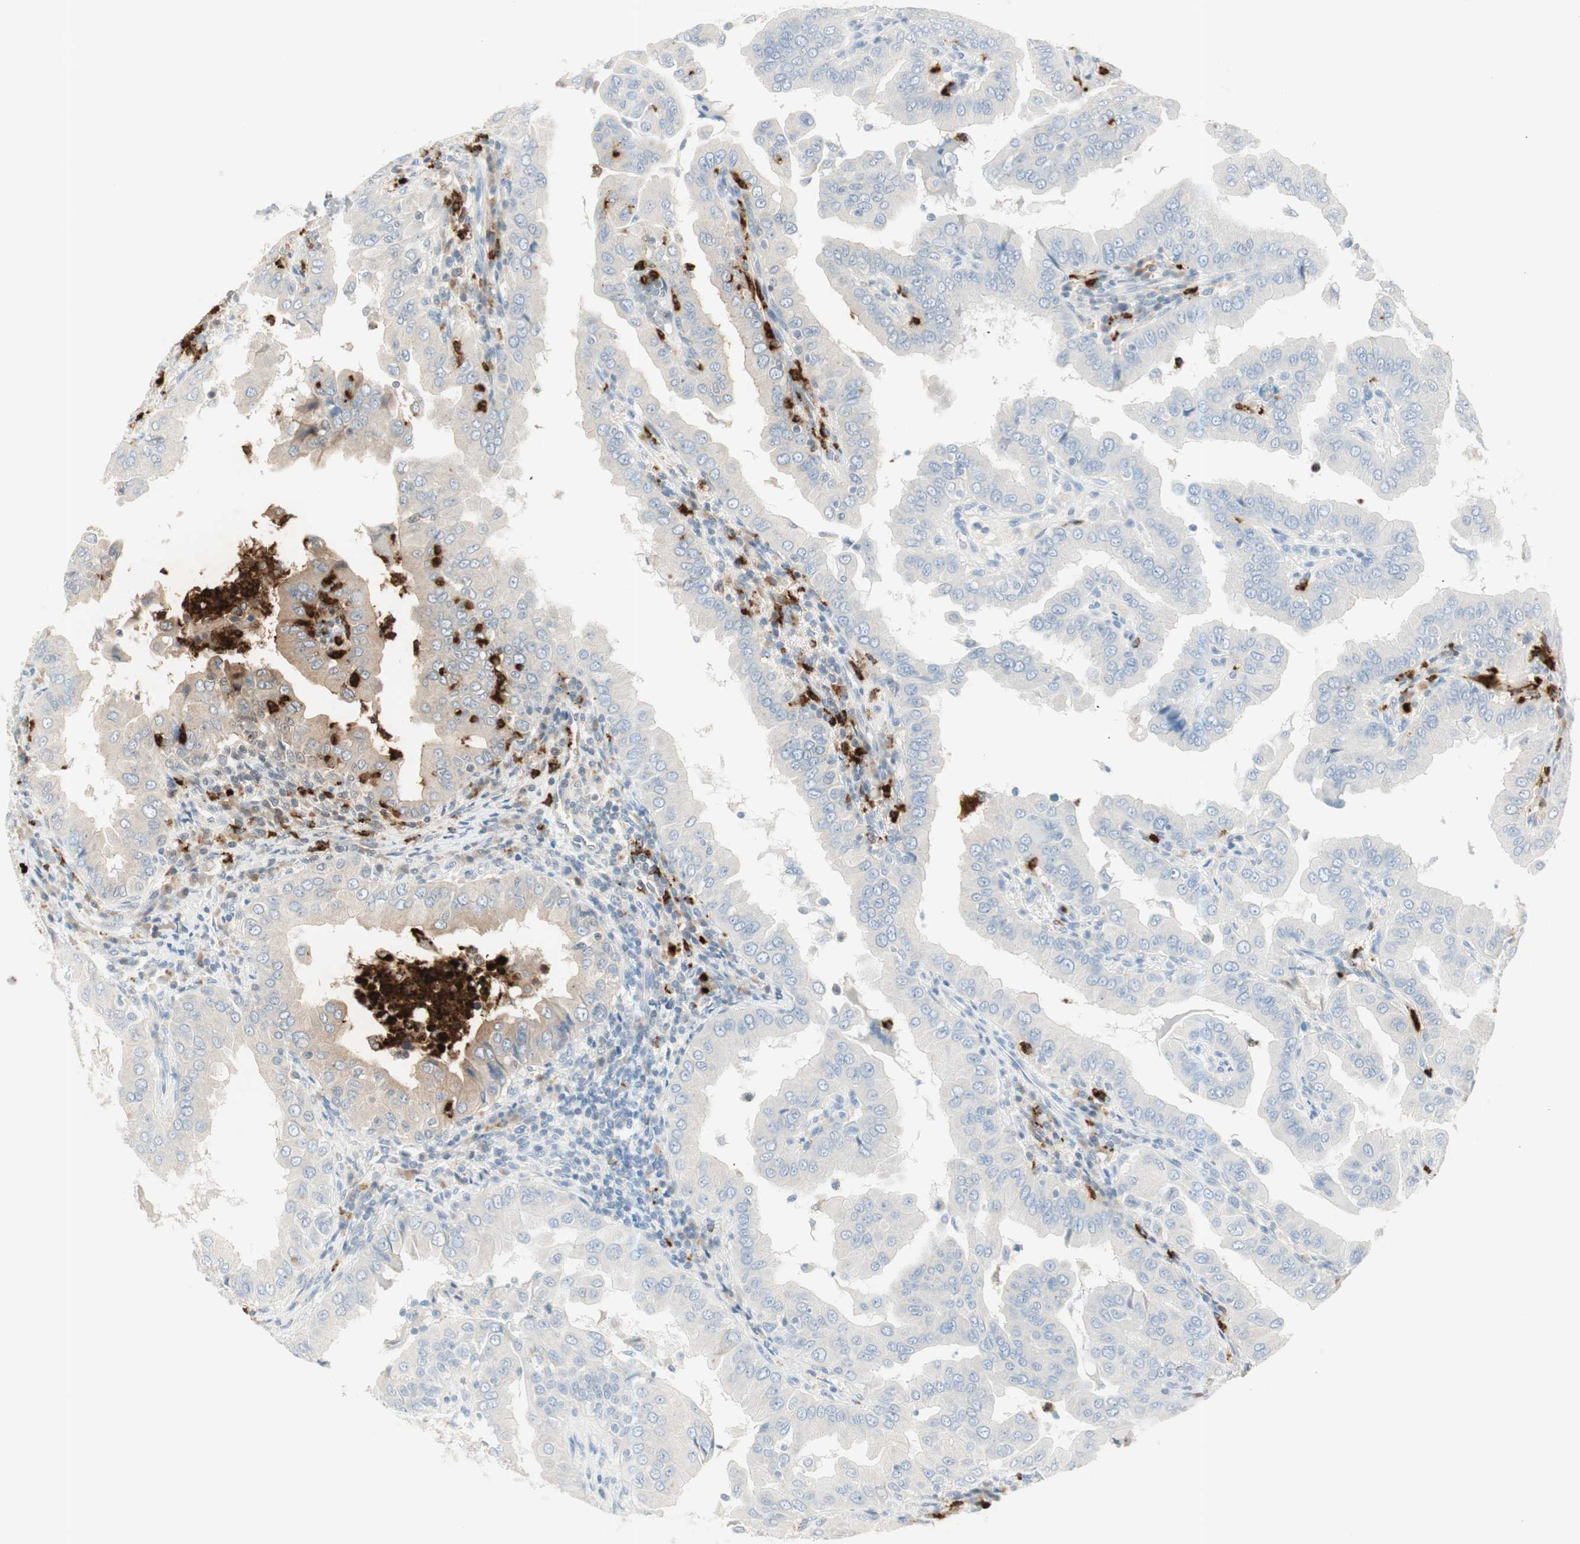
{"staining": {"intensity": "weak", "quantity": "25%-75%", "location": "cytoplasmic/membranous"}, "tissue": "thyroid cancer", "cell_type": "Tumor cells", "image_type": "cancer", "snomed": [{"axis": "morphology", "description": "Papillary adenocarcinoma, NOS"}, {"axis": "topography", "description": "Thyroid gland"}], "caption": "Immunohistochemical staining of human thyroid cancer reveals low levels of weak cytoplasmic/membranous expression in approximately 25%-75% of tumor cells. (Stains: DAB in brown, nuclei in blue, Microscopy: brightfield microscopy at high magnification).", "gene": "PRTN3", "patient": {"sex": "male", "age": 33}}